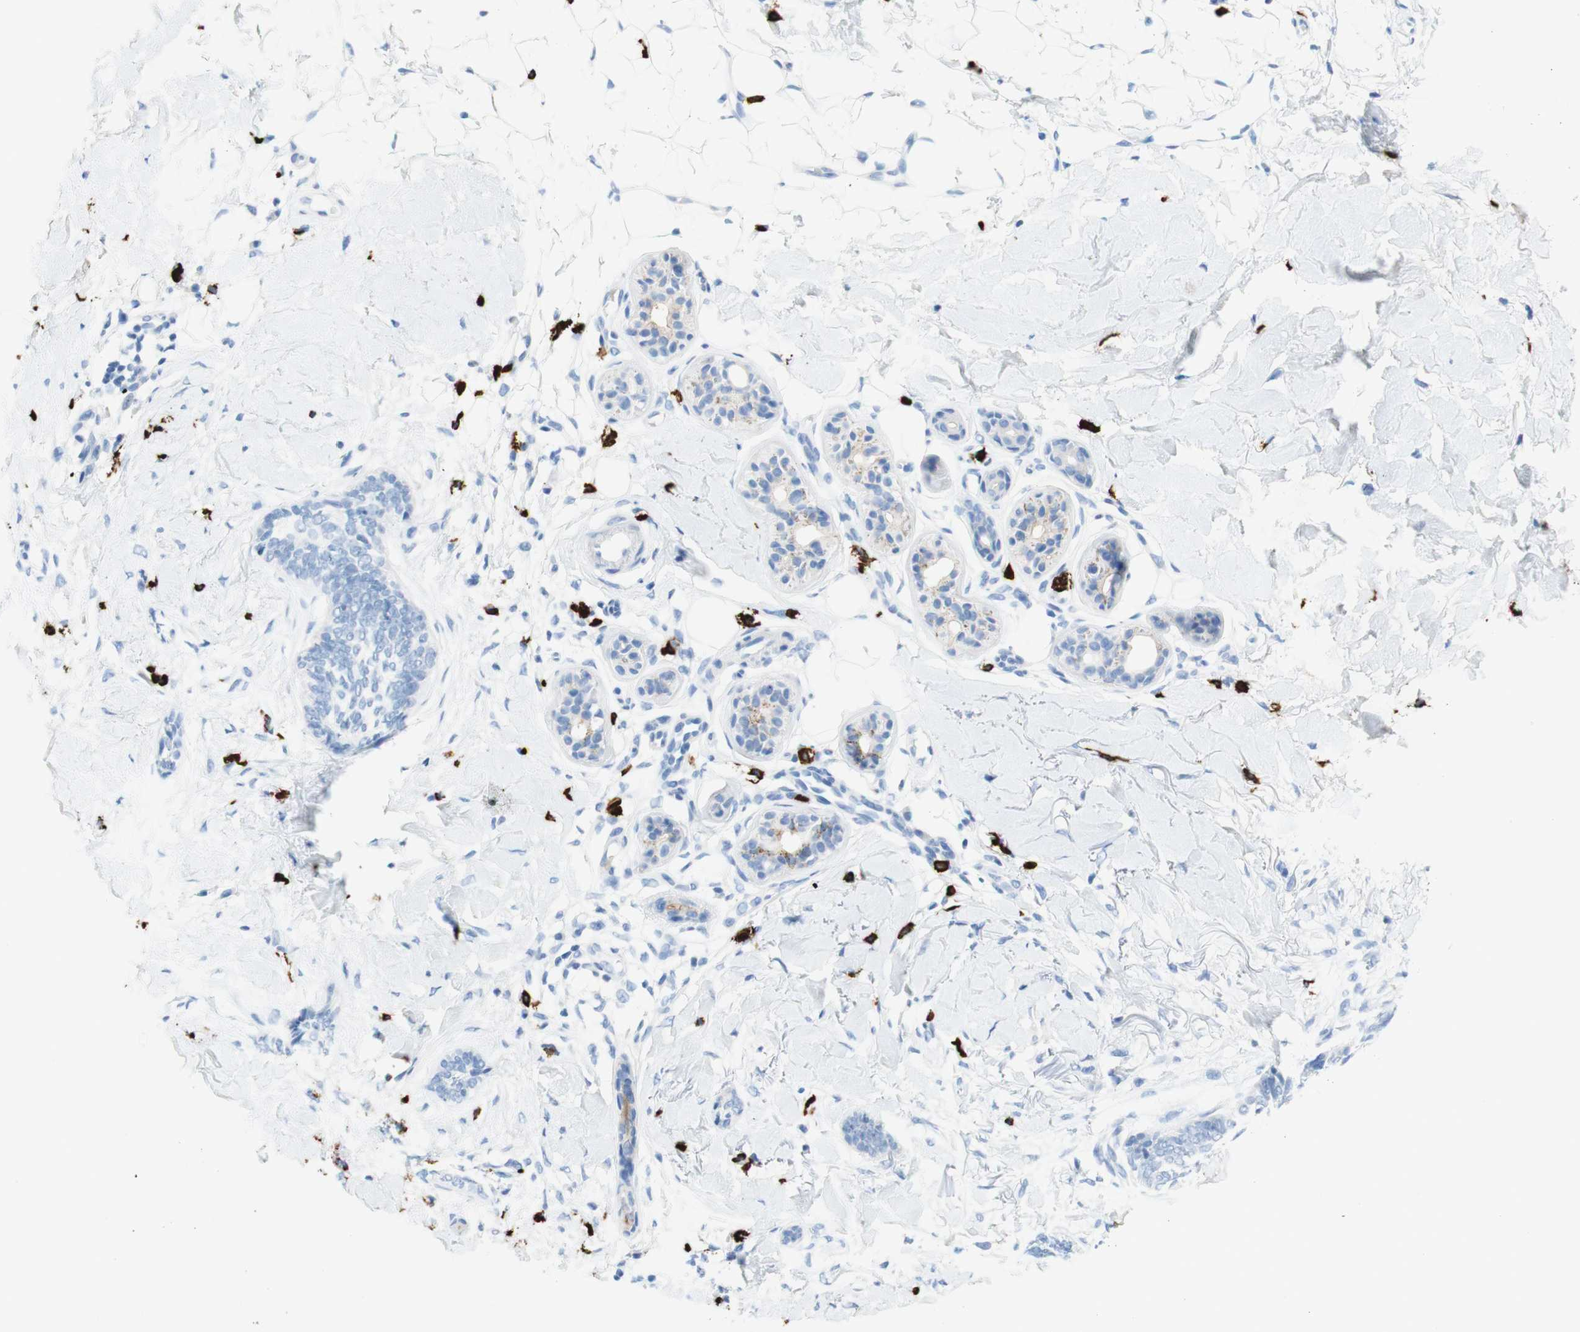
{"staining": {"intensity": "weak", "quantity": "<25%", "location": "cytoplasmic/membranous"}, "tissue": "skin cancer", "cell_type": "Tumor cells", "image_type": "cancer", "snomed": [{"axis": "morphology", "description": "Basal cell carcinoma"}, {"axis": "topography", "description": "Skin"}], "caption": "Skin basal cell carcinoma stained for a protein using IHC exhibits no positivity tumor cells.", "gene": "CEACAM1", "patient": {"sex": "female", "age": 58}}